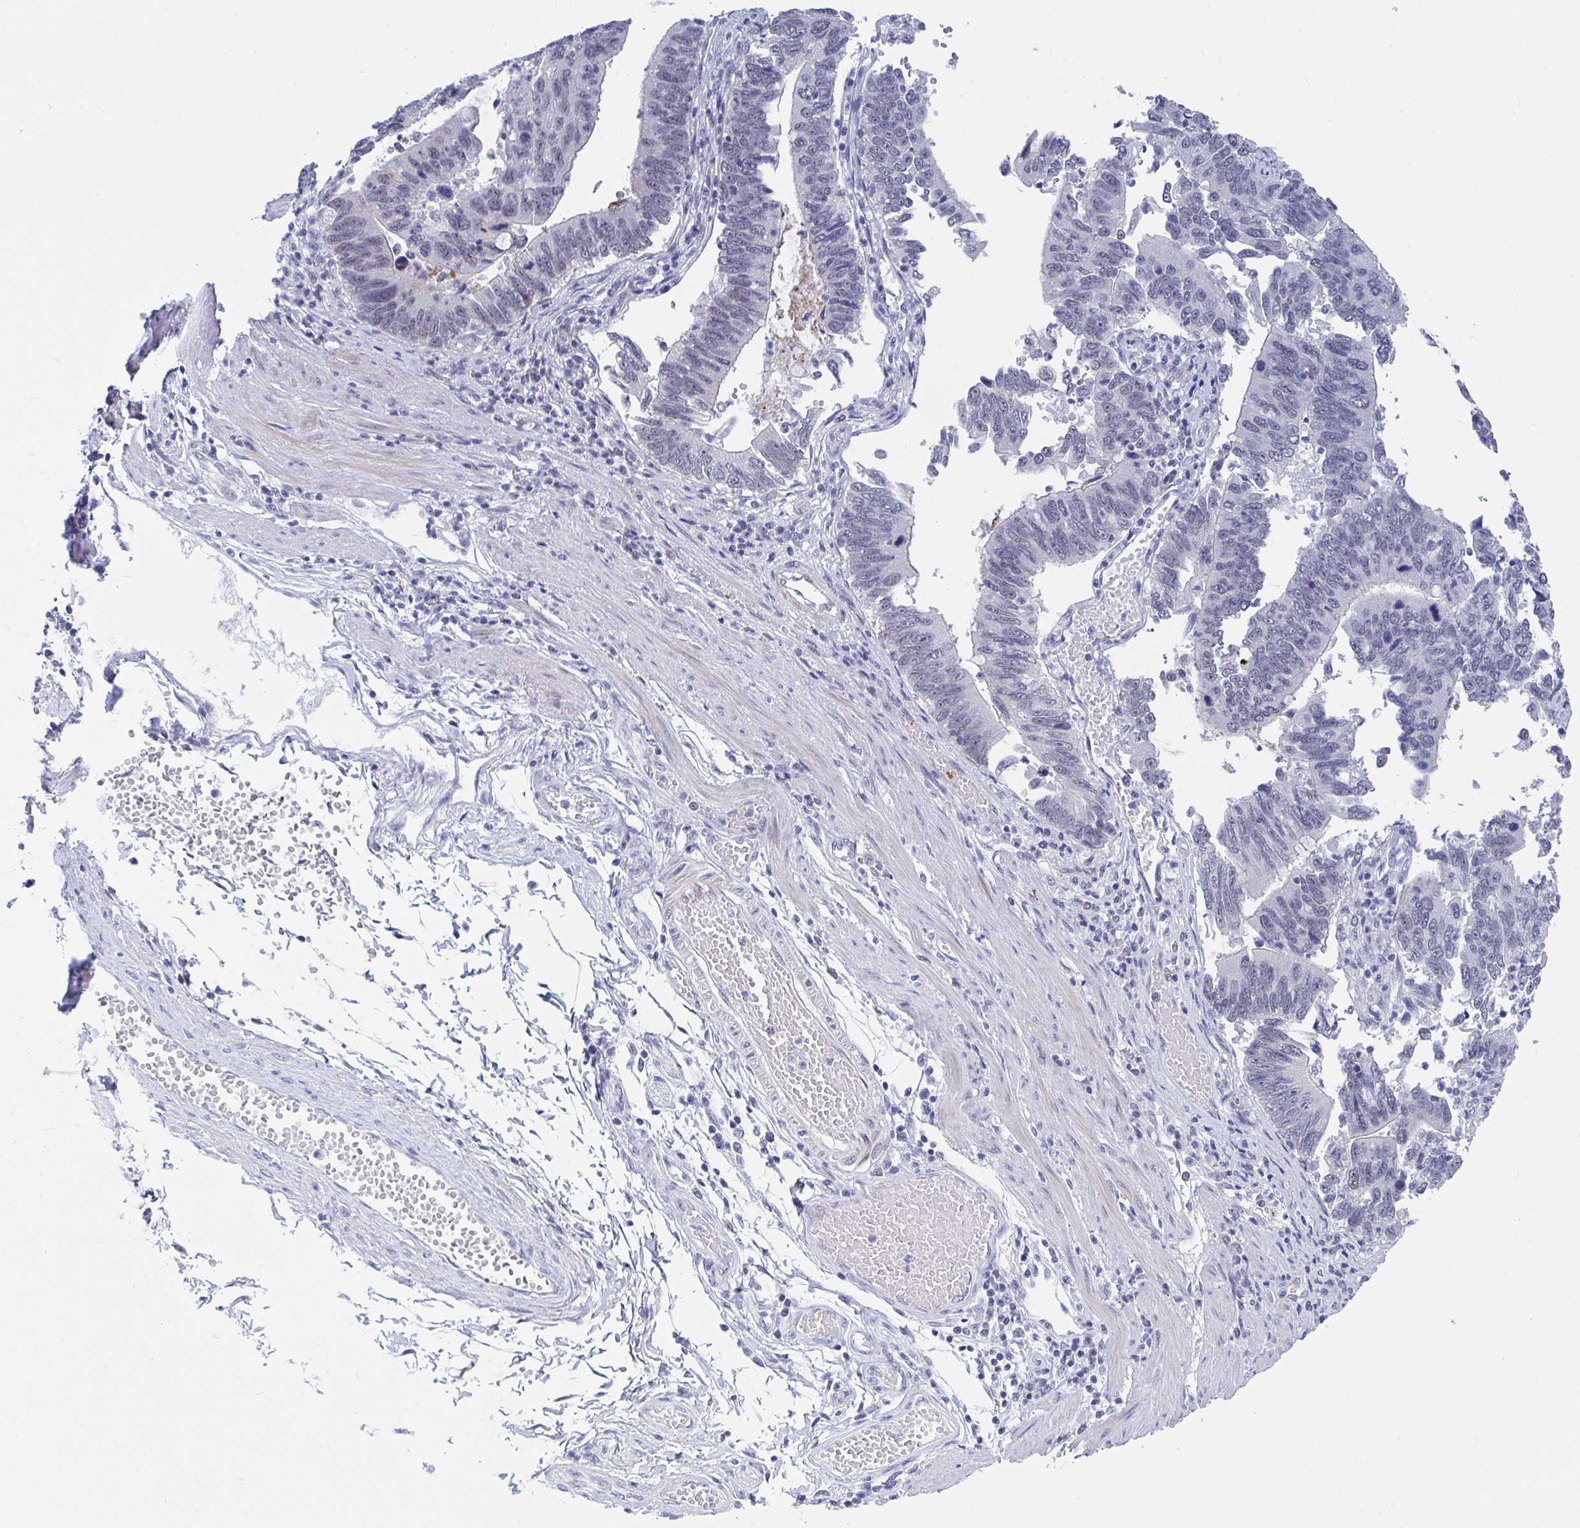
{"staining": {"intensity": "negative", "quantity": "none", "location": "none"}, "tissue": "stomach cancer", "cell_type": "Tumor cells", "image_type": "cancer", "snomed": [{"axis": "morphology", "description": "Adenocarcinoma, NOS"}, {"axis": "topography", "description": "Stomach"}], "caption": "Histopathology image shows no significant protein positivity in tumor cells of adenocarcinoma (stomach).", "gene": "DAOA", "patient": {"sex": "male", "age": 59}}